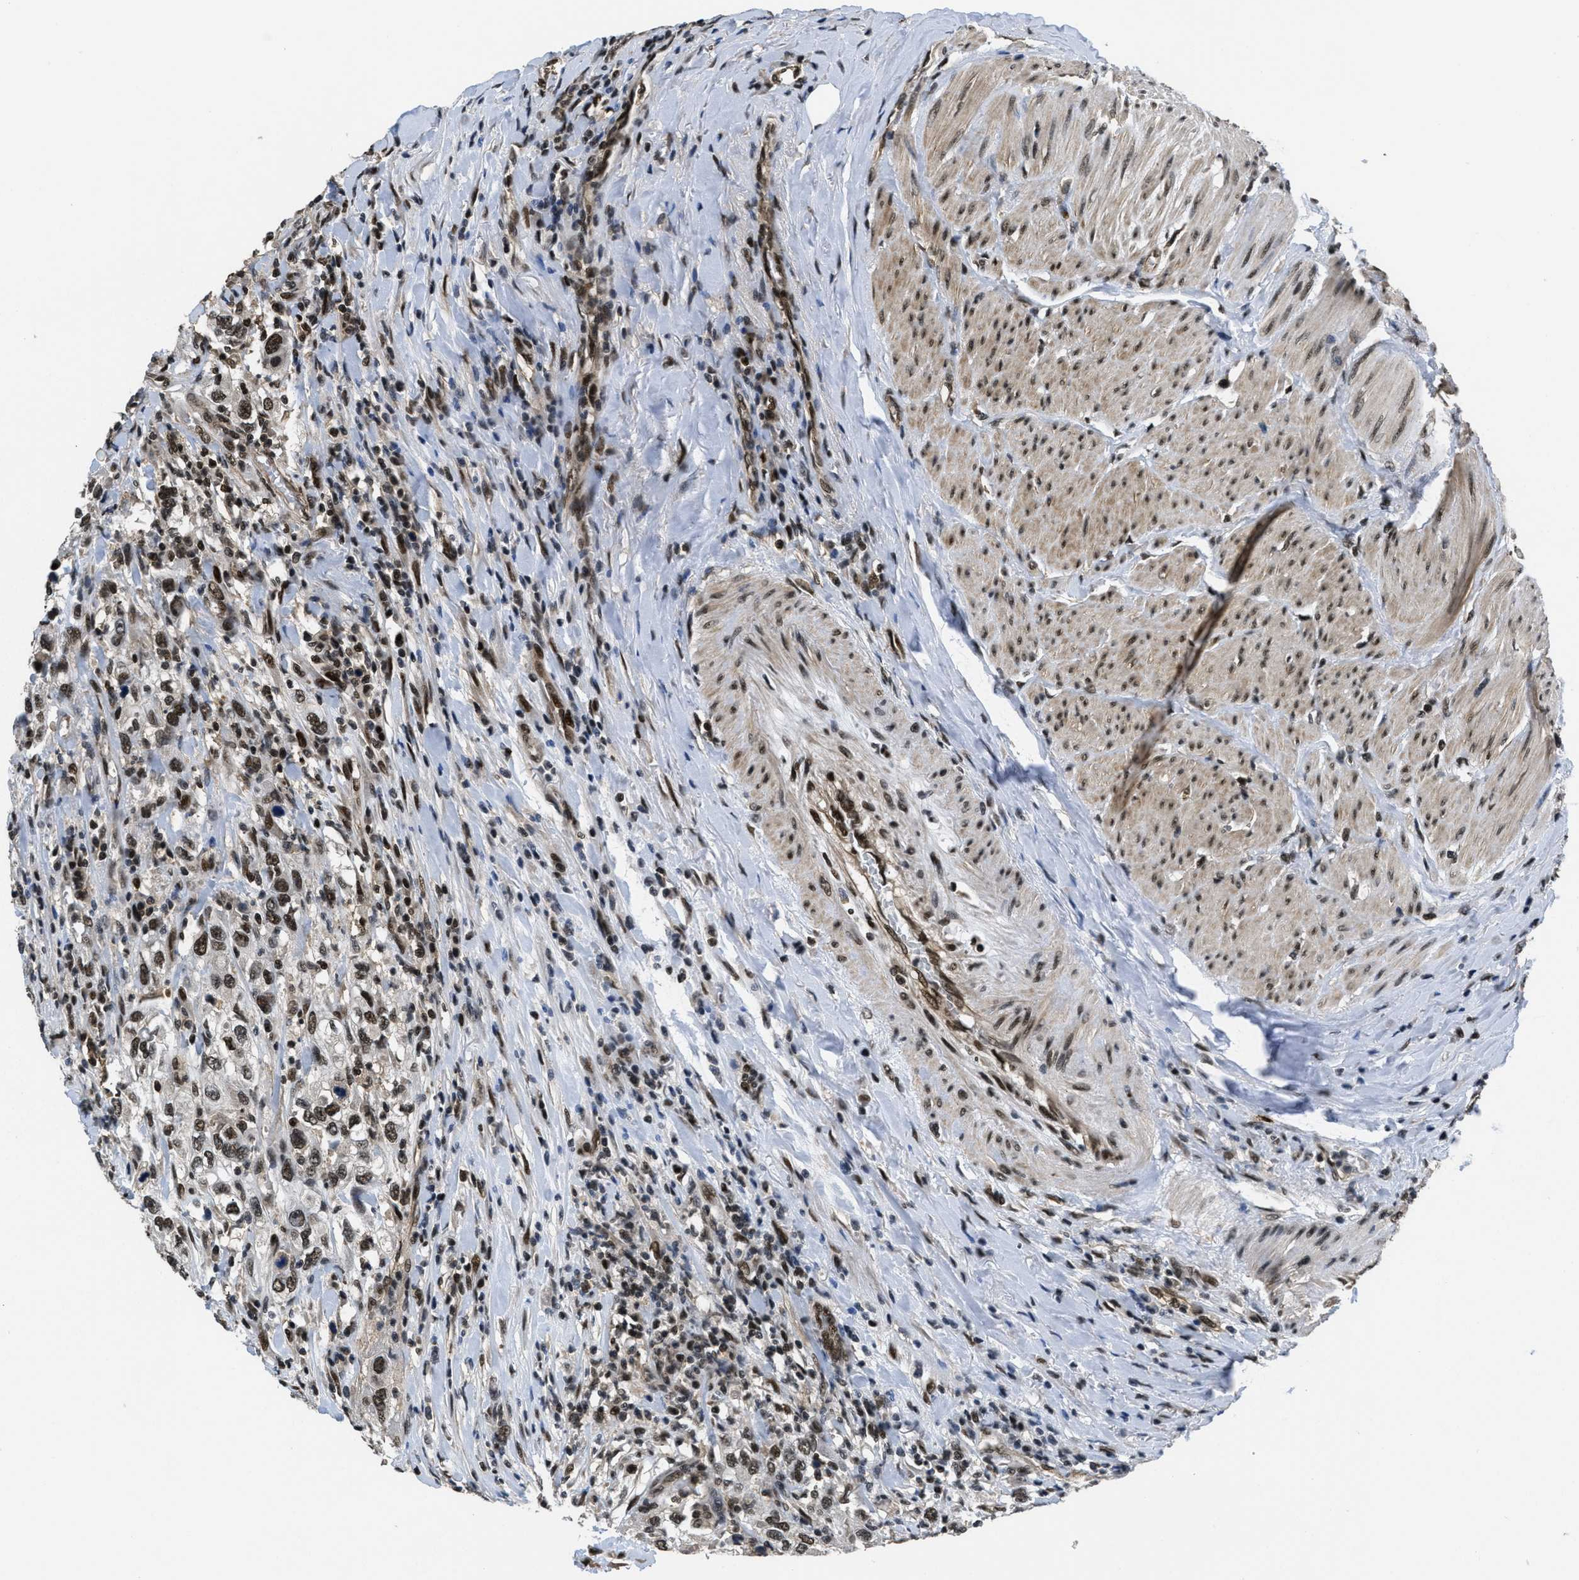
{"staining": {"intensity": "strong", "quantity": ">75%", "location": "nuclear"}, "tissue": "urothelial cancer", "cell_type": "Tumor cells", "image_type": "cancer", "snomed": [{"axis": "morphology", "description": "Urothelial carcinoma, High grade"}, {"axis": "topography", "description": "Urinary bladder"}], "caption": "Urothelial carcinoma (high-grade) stained with immunohistochemistry (IHC) reveals strong nuclear expression in approximately >75% of tumor cells. (brown staining indicates protein expression, while blue staining denotes nuclei).", "gene": "CUL4B", "patient": {"sex": "female", "age": 80}}